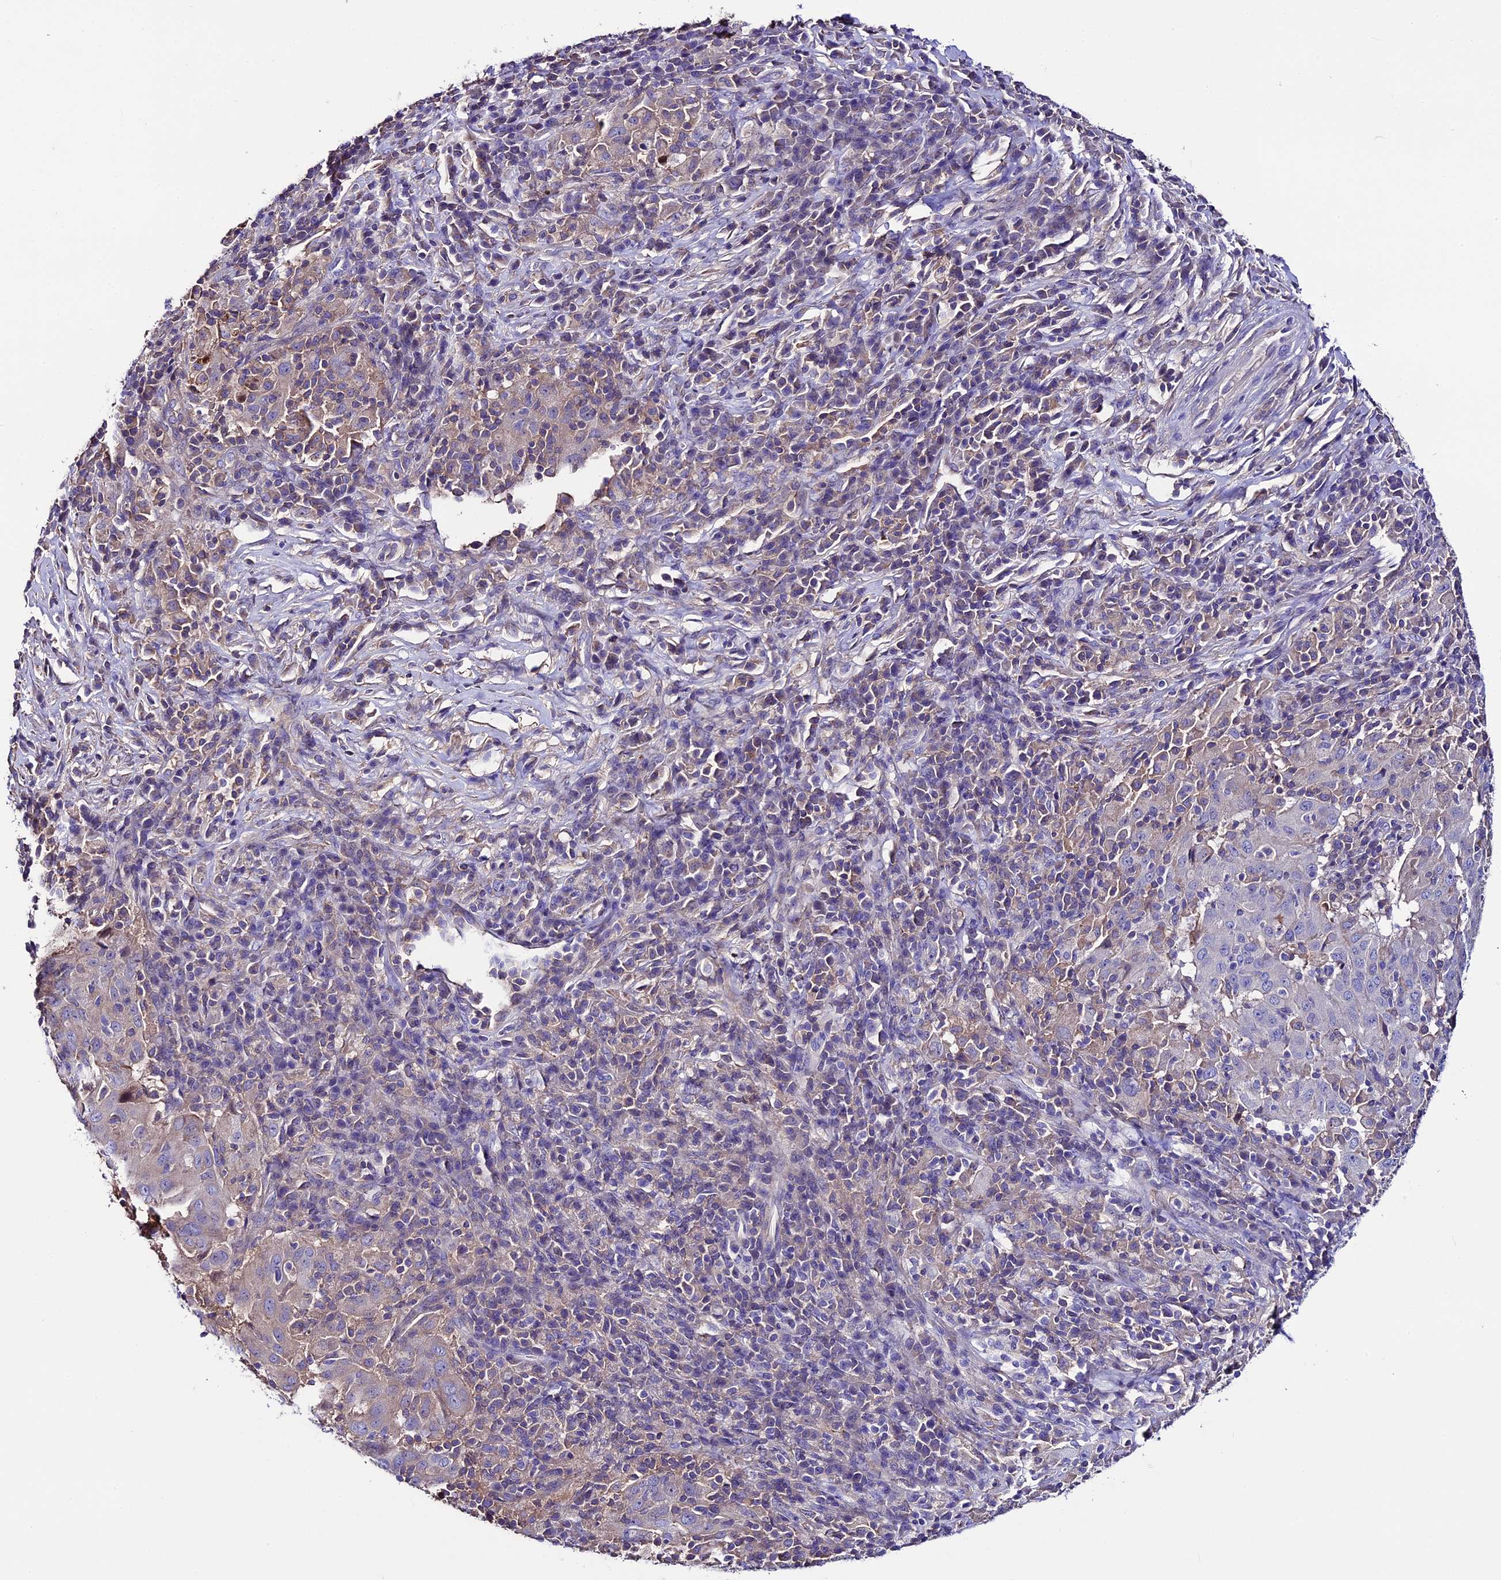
{"staining": {"intensity": "negative", "quantity": "none", "location": "none"}, "tissue": "pancreatic cancer", "cell_type": "Tumor cells", "image_type": "cancer", "snomed": [{"axis": "morphology", "description": "Adenocarcinoma, NOS"}, {"axis": "topography", "description": "Pancreas"}], "caption": "An image of human pancreatic cancer is negative for staining in tumor cells. Brightfield microscopy of immunohistochemistry stained with DAB (brown) and hematoxylin (blue), captured at high magnification.", "gene": "TCP11L2", "patient": {"sex": "male", "age": 63}}